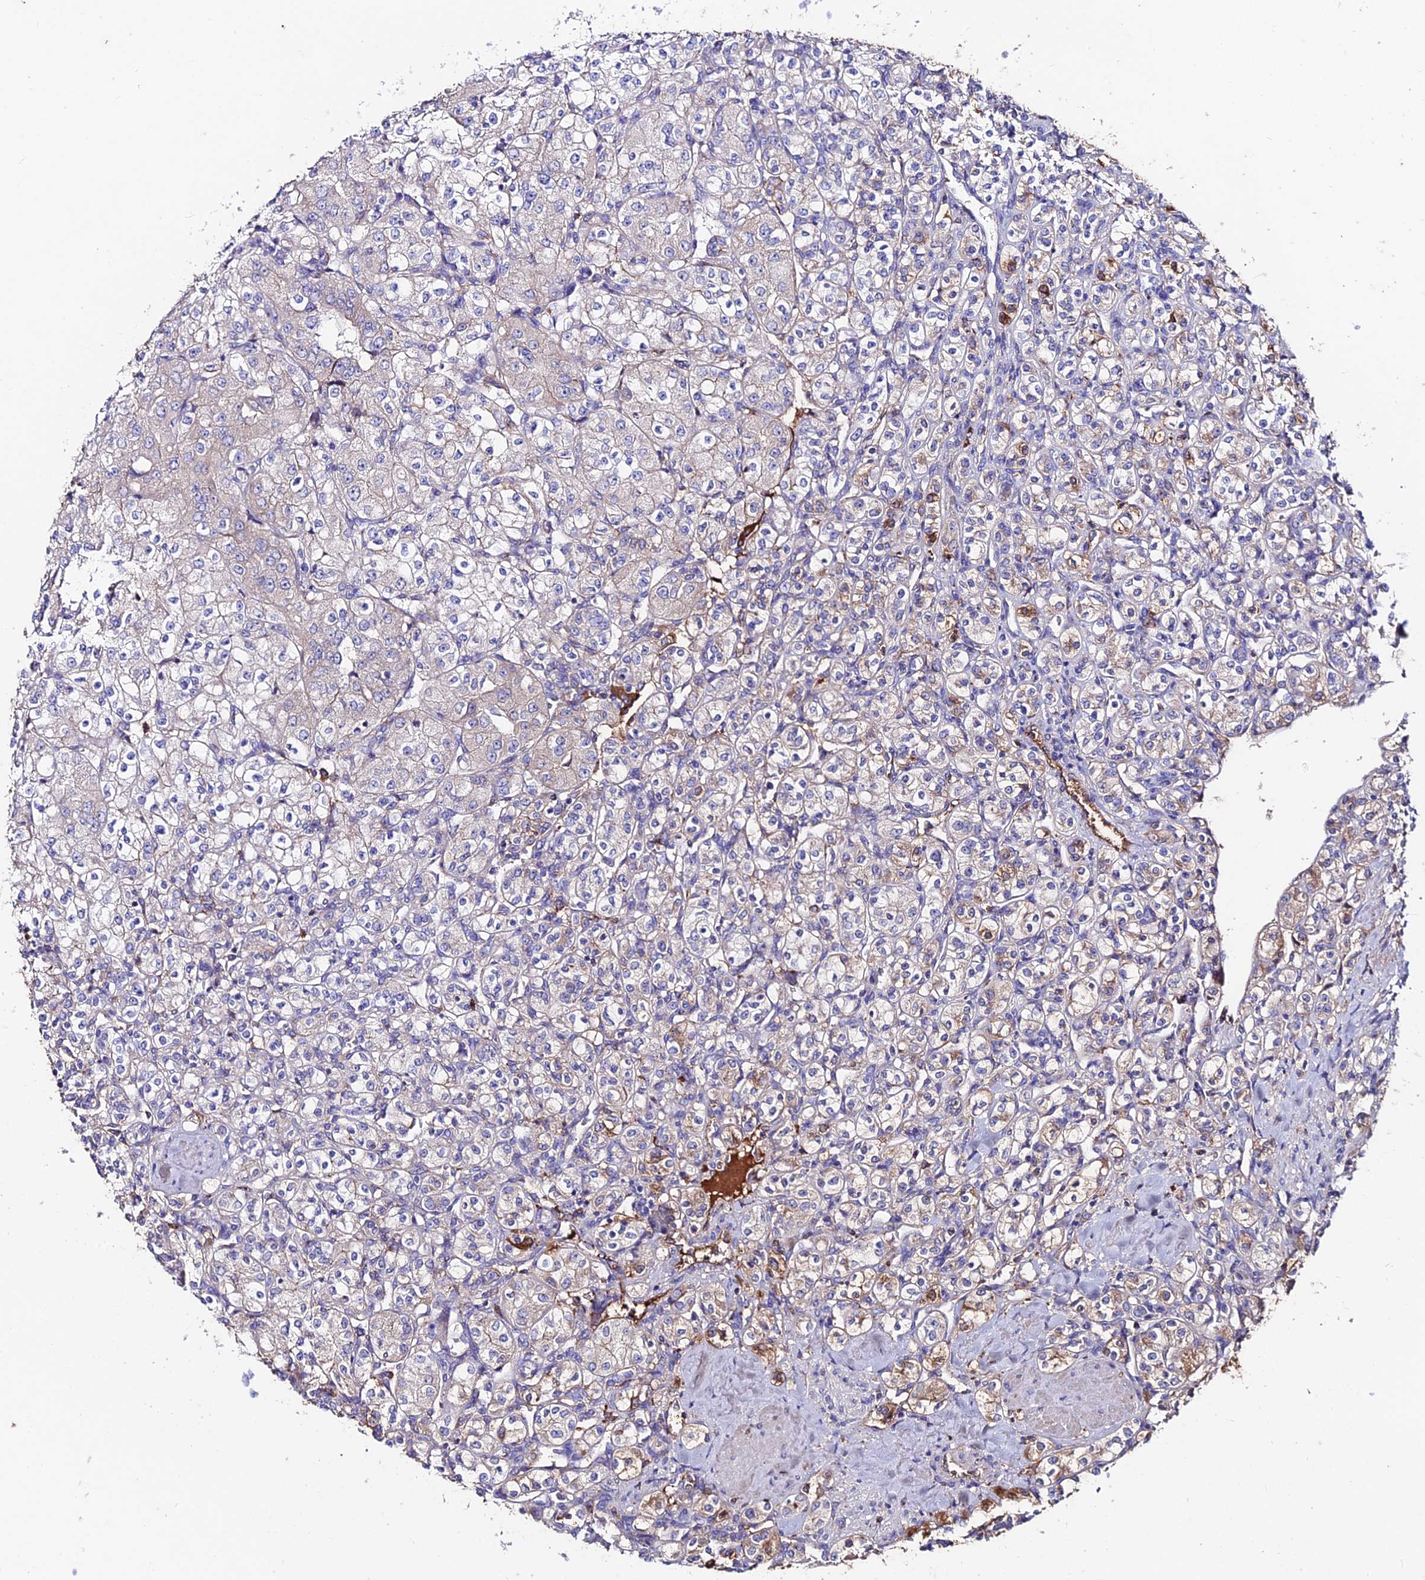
{"staining": {"intensity": "weak", "quantity": "<25%", "location": "cytoplasmic/membranous"}, "tissue": "renal cancer", "cell_type": "Tumor cells", "image_type": "cancer", "snomed": [{"axis": "morphology", "description": "Adenocarcinoma, NOS"}, {"axis": "topography", "description": "Kidney"}], "caption": "Human renal adenocarcinoma stained for a protein using IHC shows no positivity in tumor cells.", "gene": "SLC25A16", "patient": {"sex": "male", "age": 77}}